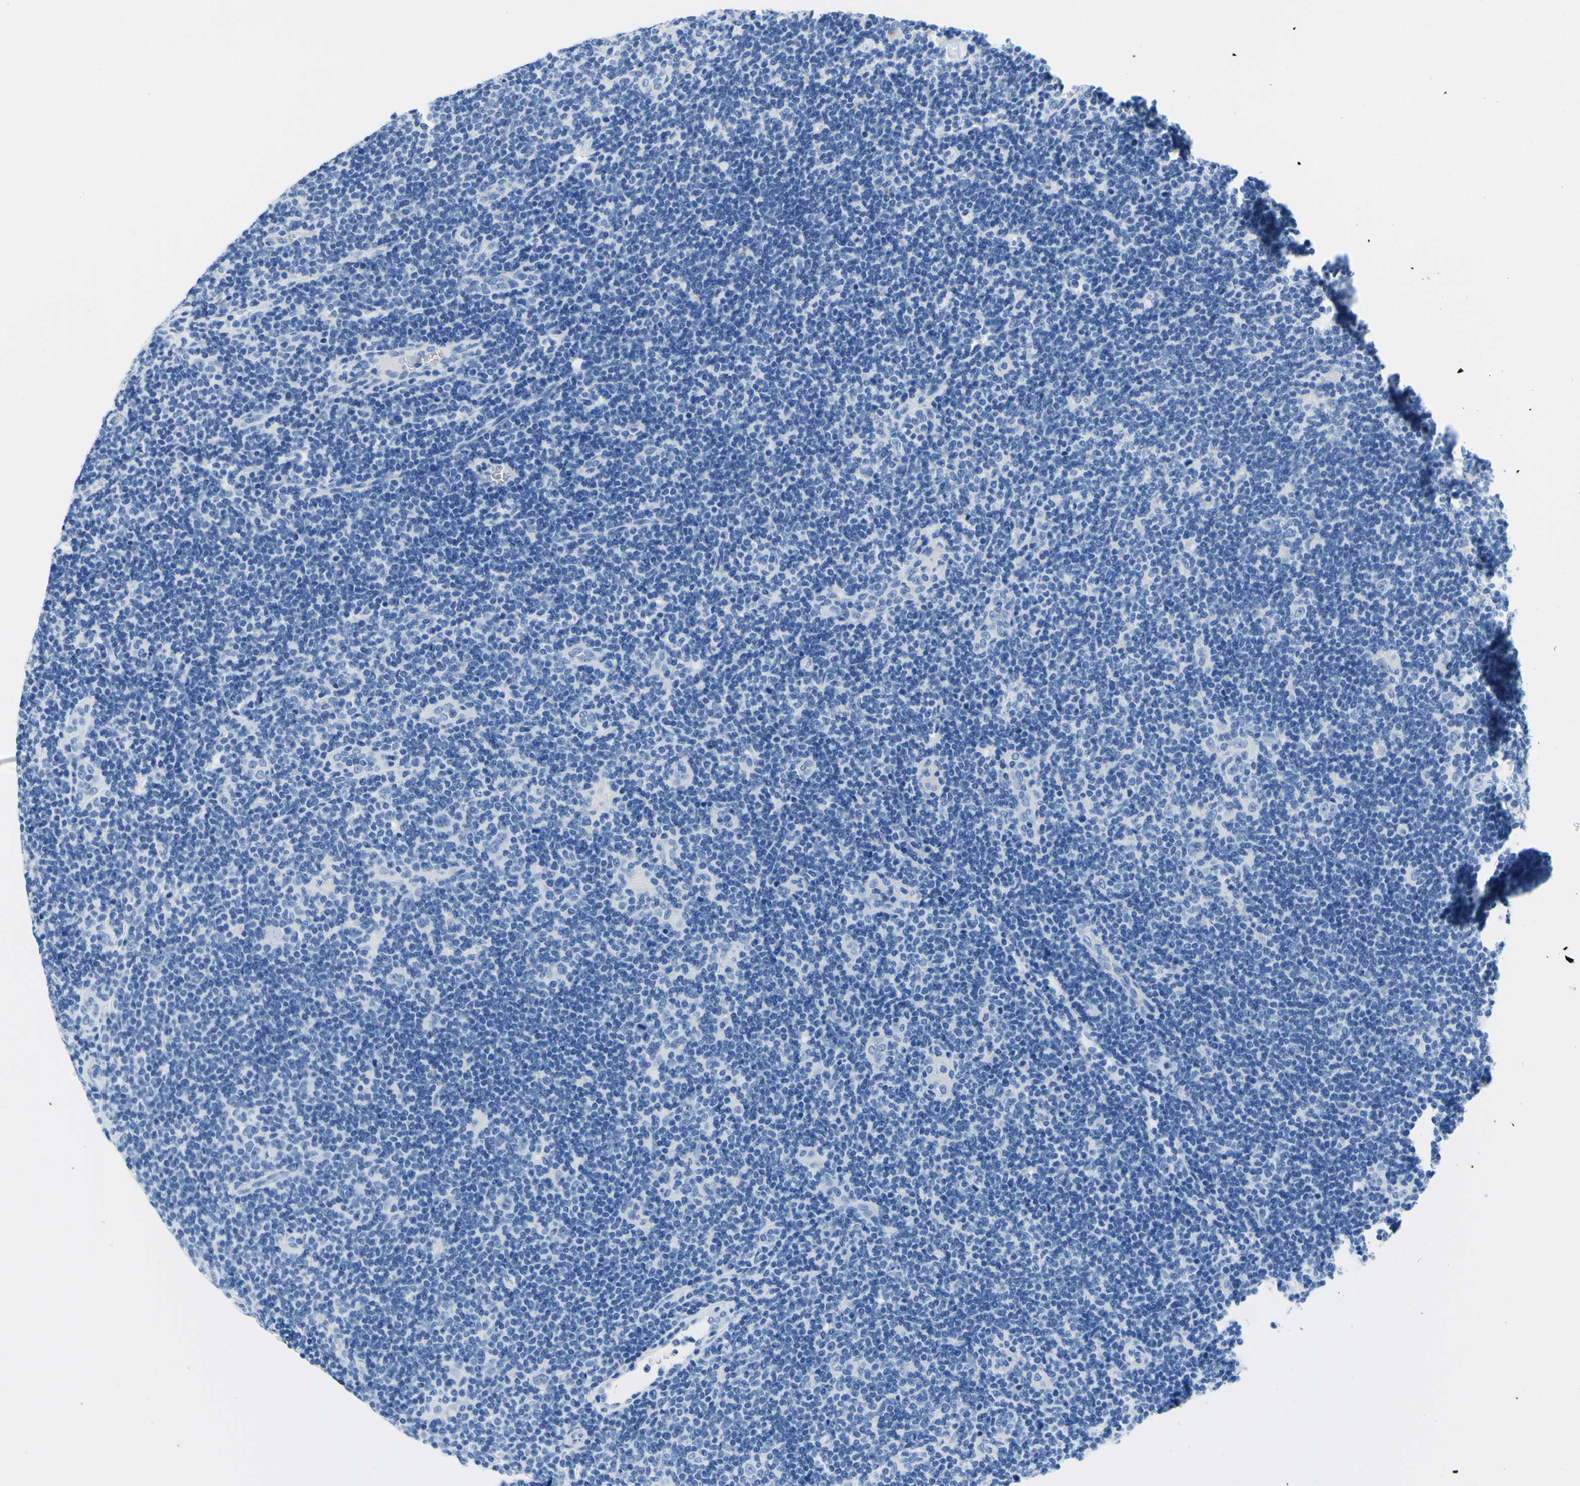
{"staining": {"intensity": "negative", "quantity": "none", "location": "none"}, "tissue": "lymphoma", "cell_type": "Tumor cells", "image_type": "cancer", "snomed": [{"axis": "morphology", "description": "Hodgkin's disease, NOS"}, {"axis": "topography", "description": "Lymph node"}], "caption": "This is a micrograph of immunohistochemistry staining of Hodgkin's disease, which shows no expression in tumor cells.", "gene": "MYH2", "patient": {"sex": "female", "age": 57}}